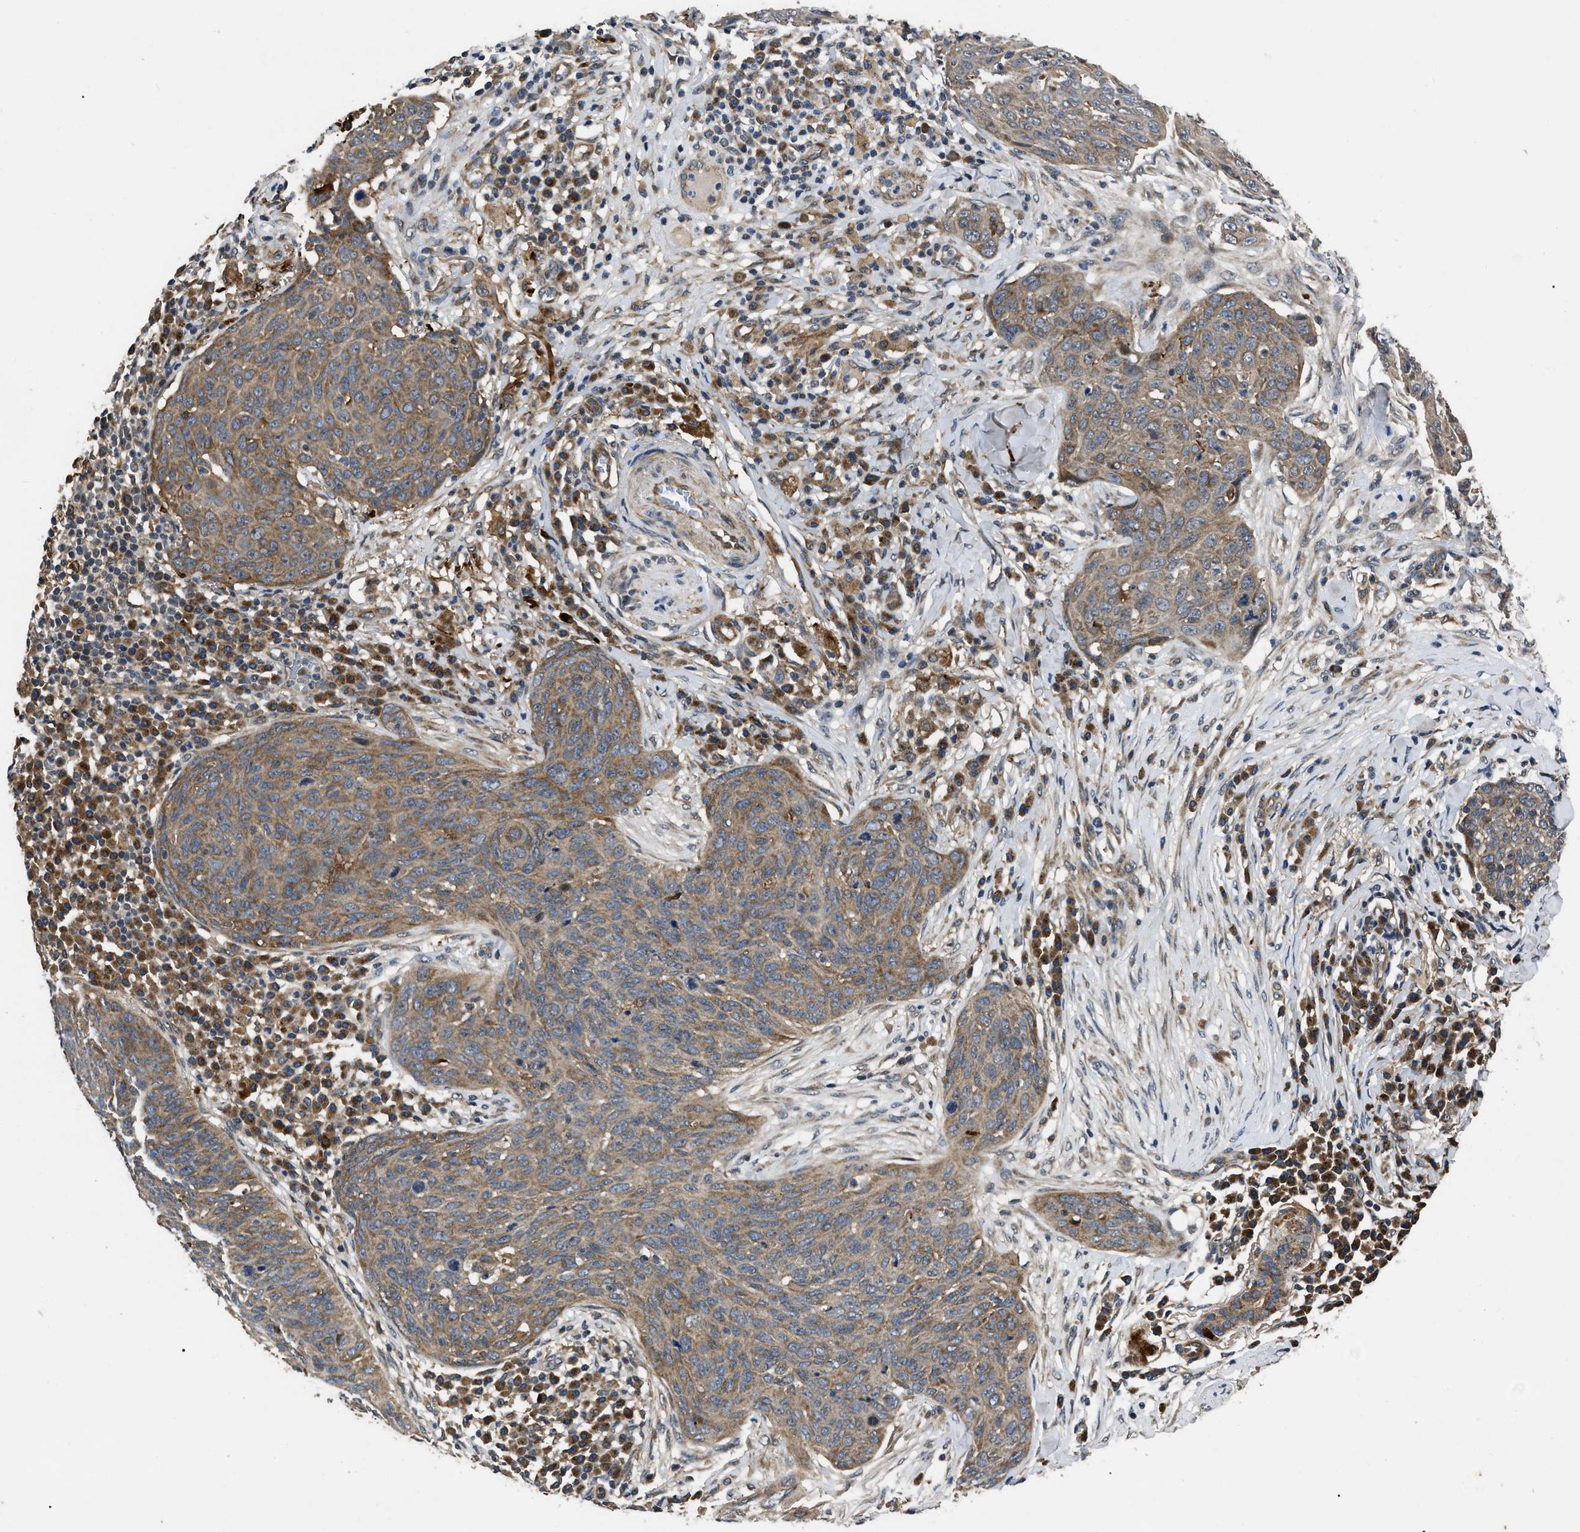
{"staining": {"intensity": "strong", "quantity": ">75%", "location": "cytoplasmic/membranous"}, "tissue": "skin cancer", "cell_type": "Tumor cells", "image_type": "cancer", "snomed": [{"axis": "morphology", "description": "Squamous cell carcinoma in situ, NOS"}, {"axis": "morphology", "description": "Squamous cell carcinoma, NOS"}, {"axis": "topography", "description": "Skin"}], "caption": "IHC of skin cancer reveals high levels of strong cytoplasmic/membranous expression in approximately >75% of tumor cells.", "gene": "PPWD1", "patient": {"sex": "male", "age": 93}}